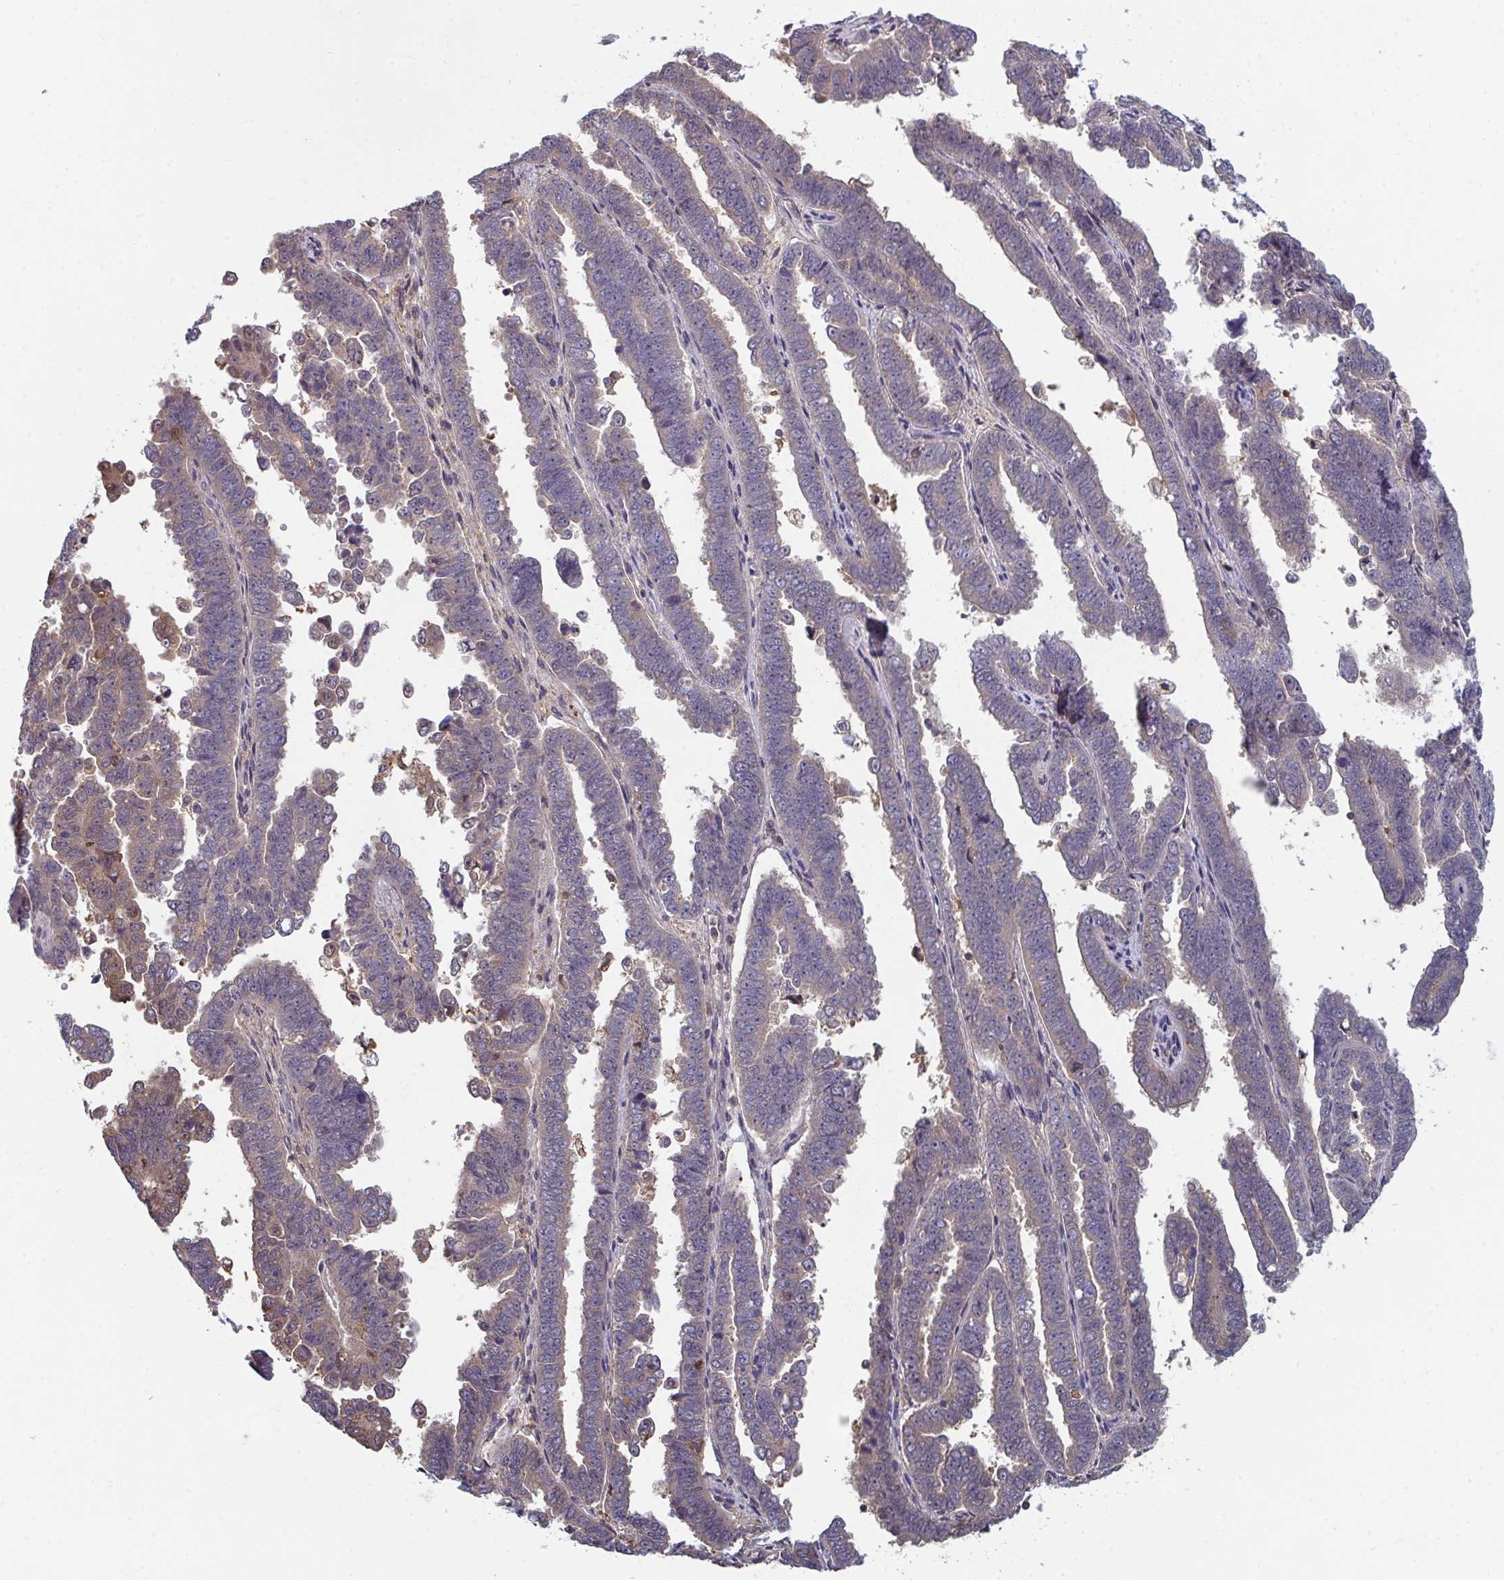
{"staining": {"intensity": "moderate", "quantity": "<25%", "location": "cytoplasmic/membranous"}, "tissue": "endometrial cancer", "cell_type": "Tumor cells", "image_type": "cancer", "snomed": [{"axis": "morphology", "description": "Adenocarcinoma, NOS"}, {"axis": "topography", "description": "Endometrium"}], "caption": "Tumor cells show low levels of moderate cytoplasmic/membranous expression in approximately <25% of cells in human endometrial cancer (adenocarcinoma).", "gene": "TTC9C", "patient": {"sex": "female", "age": 75}}